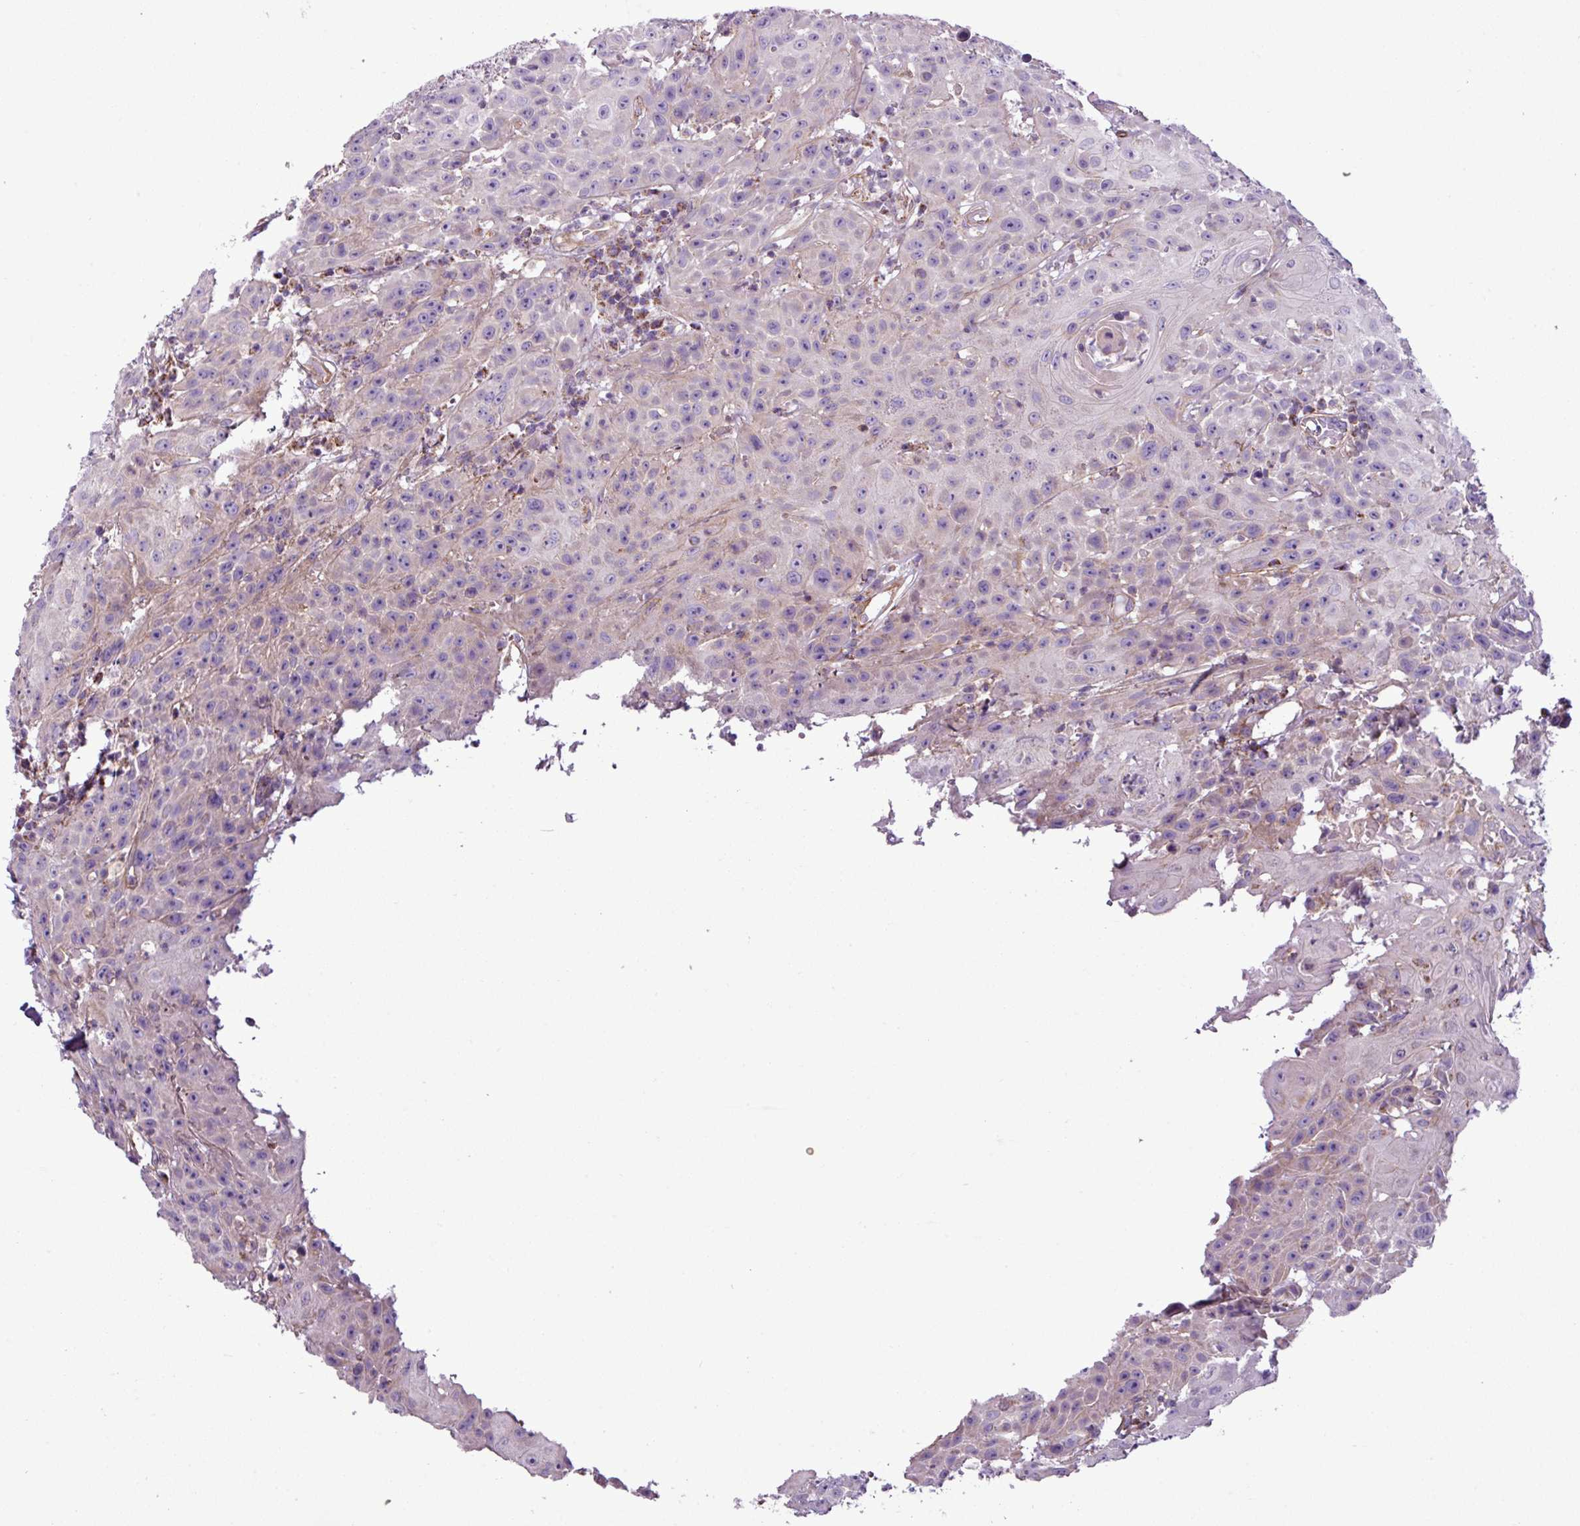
{"staining": {"intensity": "negative", "quantity": "none", "location": "none"}, "tissue": "head and neck cancer", "cell_type": "Tumor cells", "image_type": "cancer", "snomed": [{"axis": "morphology", "description": "Squamous cell carcinoma, NOS"}, {"axis": "topography", "description": "Skin"}, {"axis": "topography", "description": "Head-Neck"}], "caption": "A high-resolution image shows immunohistochemistry staining of squamous cell carcinoma (head and neck), which shows no significant staining in tumor cells.", "gene": "BTN2A2", "patient": {"sex": "male", "age": 80}}